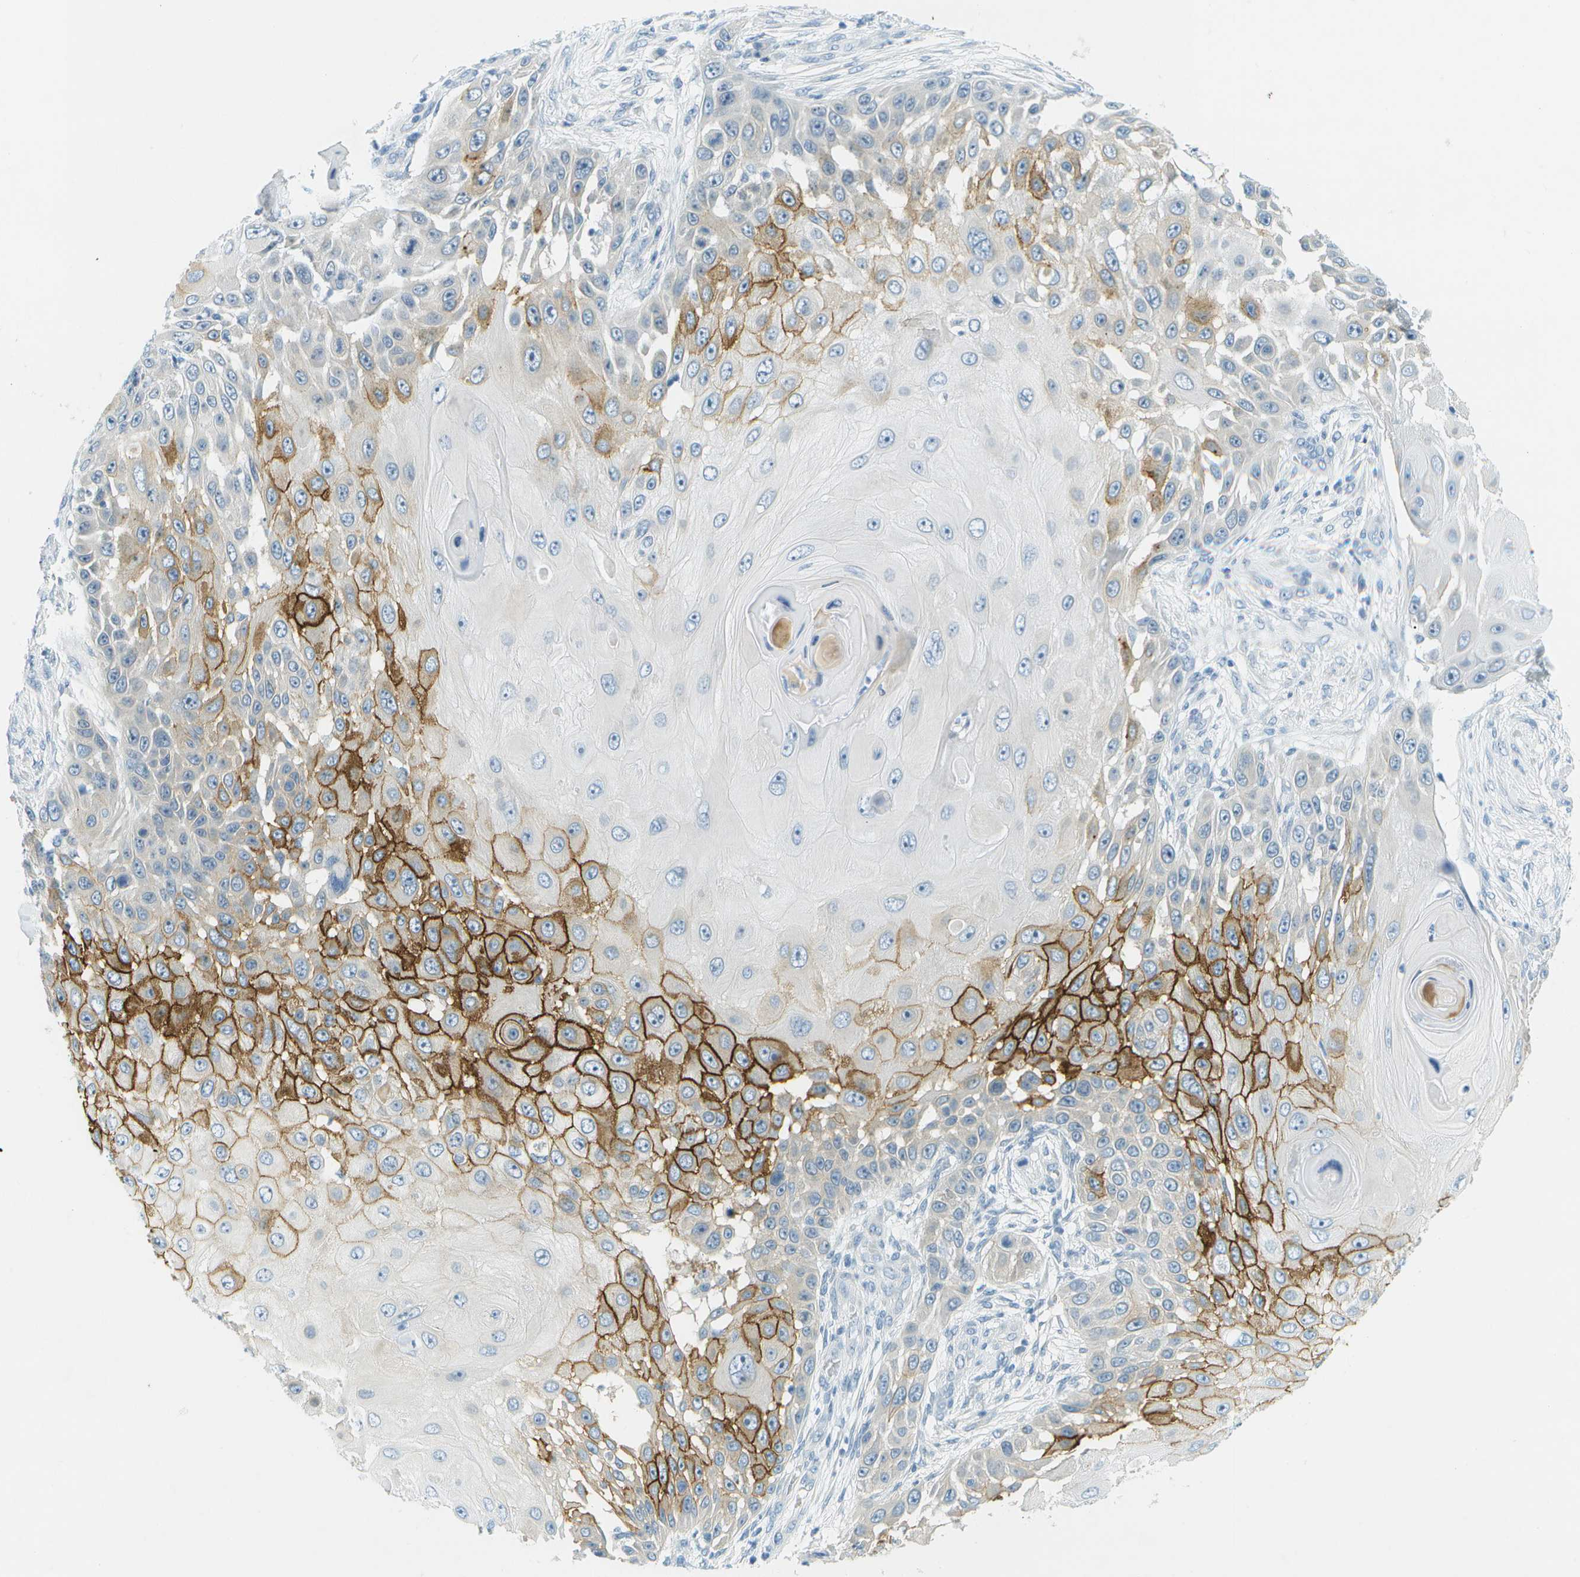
{"staining": {"intensity": "strong", "quantity": "25%-75%", "location": "cytoplasmic/membranous"}, "tissue": "skin cancer", "cell_type": "Tumor cells", "image_type": "cancer", "snomed": [{"axis": "morphology", "description": "Squamous cell carcinoma, NOS"}, {"axis": "topography", "description": "Skin"}], "caption": "Skin cancer (squamous cell carcinoma) tissue displays strong cytoplasmic/membranous positivity in approximately 25%-75% of tumor cells, visualized by immunohistochemistry.", "gene": "SMYD5", "patient": {"sex": "female", "age": 44}}